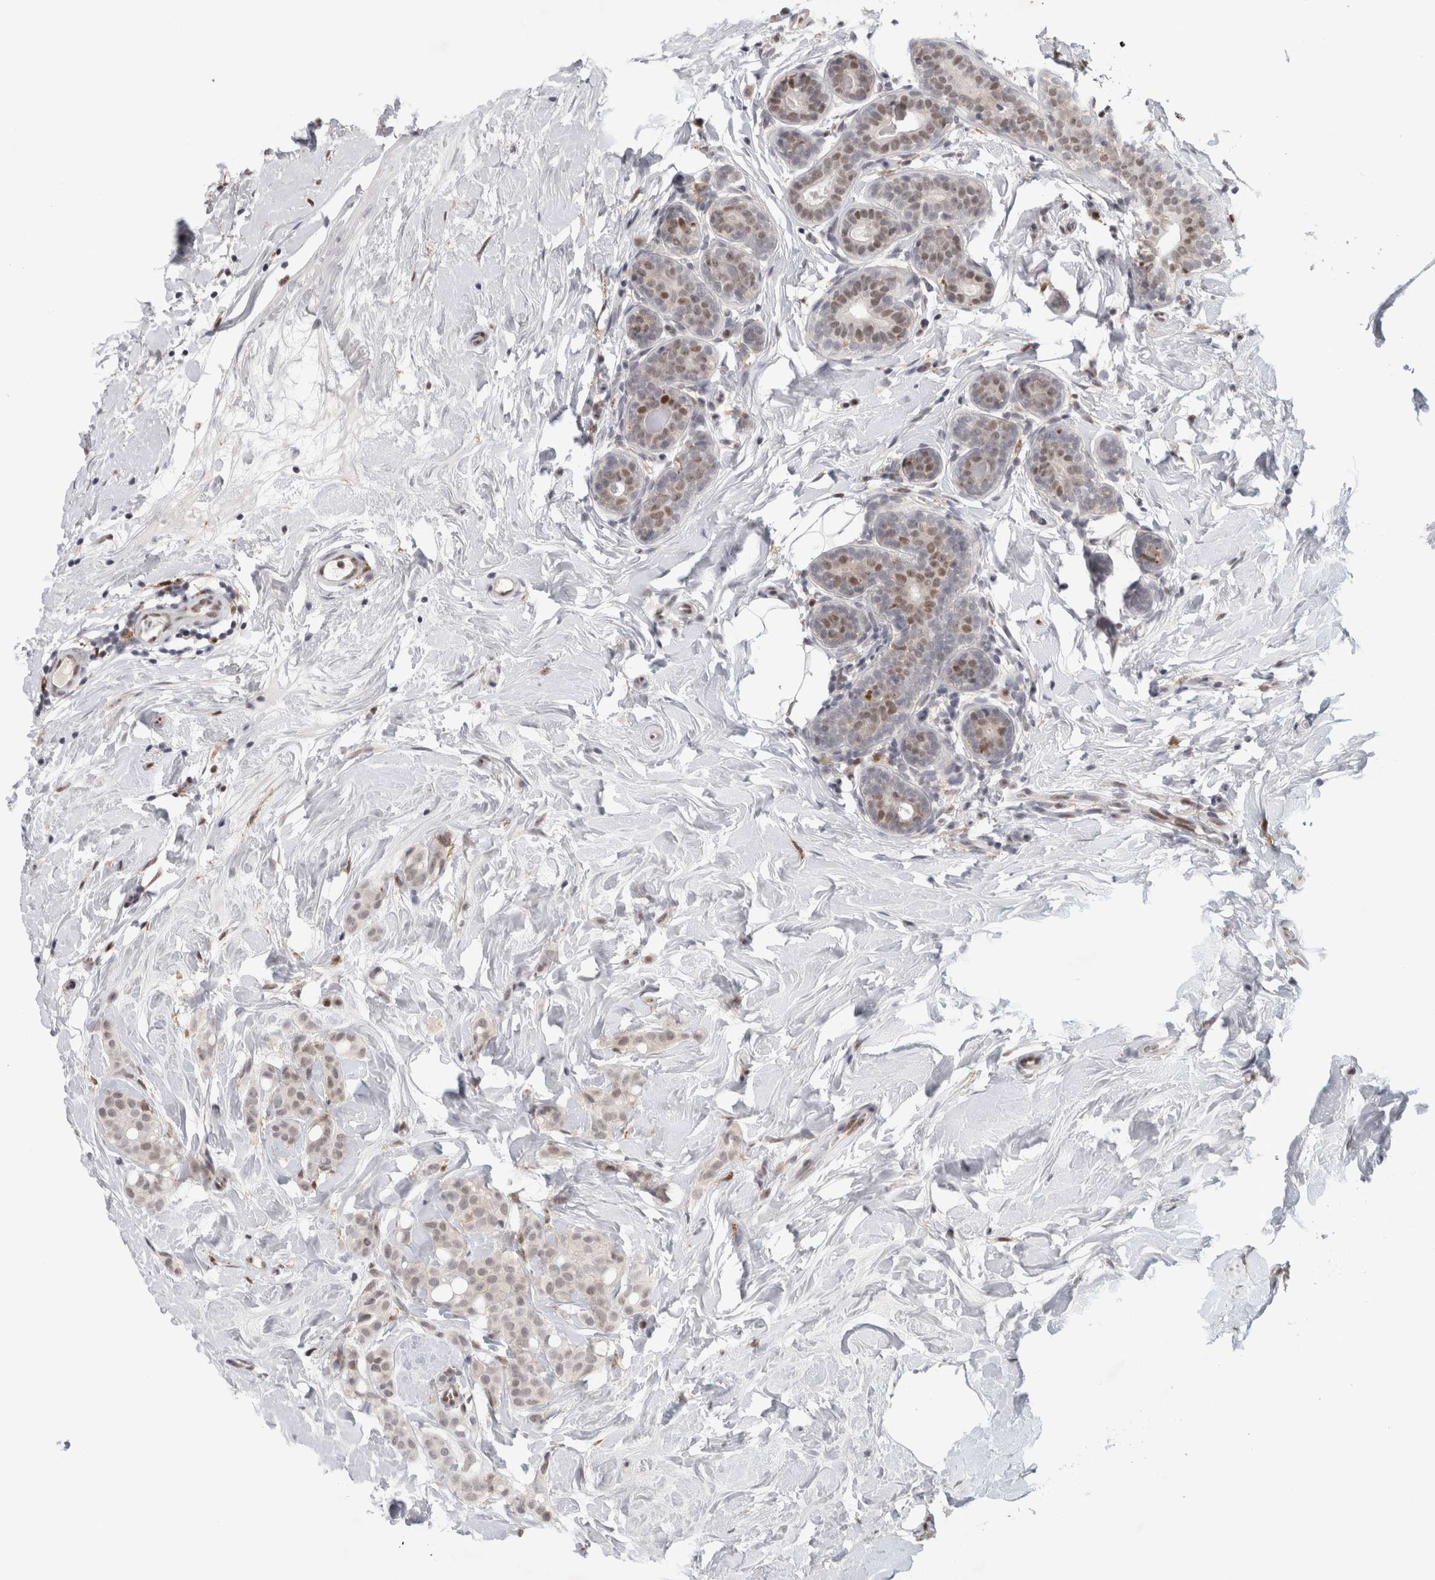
{"staining": {"intensity": "moderate", "quantity": "25%-75%", "location": "nuclear"}, "tissue": "breast cancer", "cell_type": "Tumor cells", "image_type": "cancer", "snomed": [{"axis": "morphology", "description": "Lobular carcinoma, in situ"}, {"axis": "morphology", "description": "Lobular carcinoma"}, {"axis": "topography", "description": "Breast"}], "caption": "There is medium levels of moderate nuclear positivity in tumor cells of breast cancer, as demonstrated by immunohistochemical staining (brown color).", "gene": "SRARP", "patient": {"sex": "female", "age": 41}}